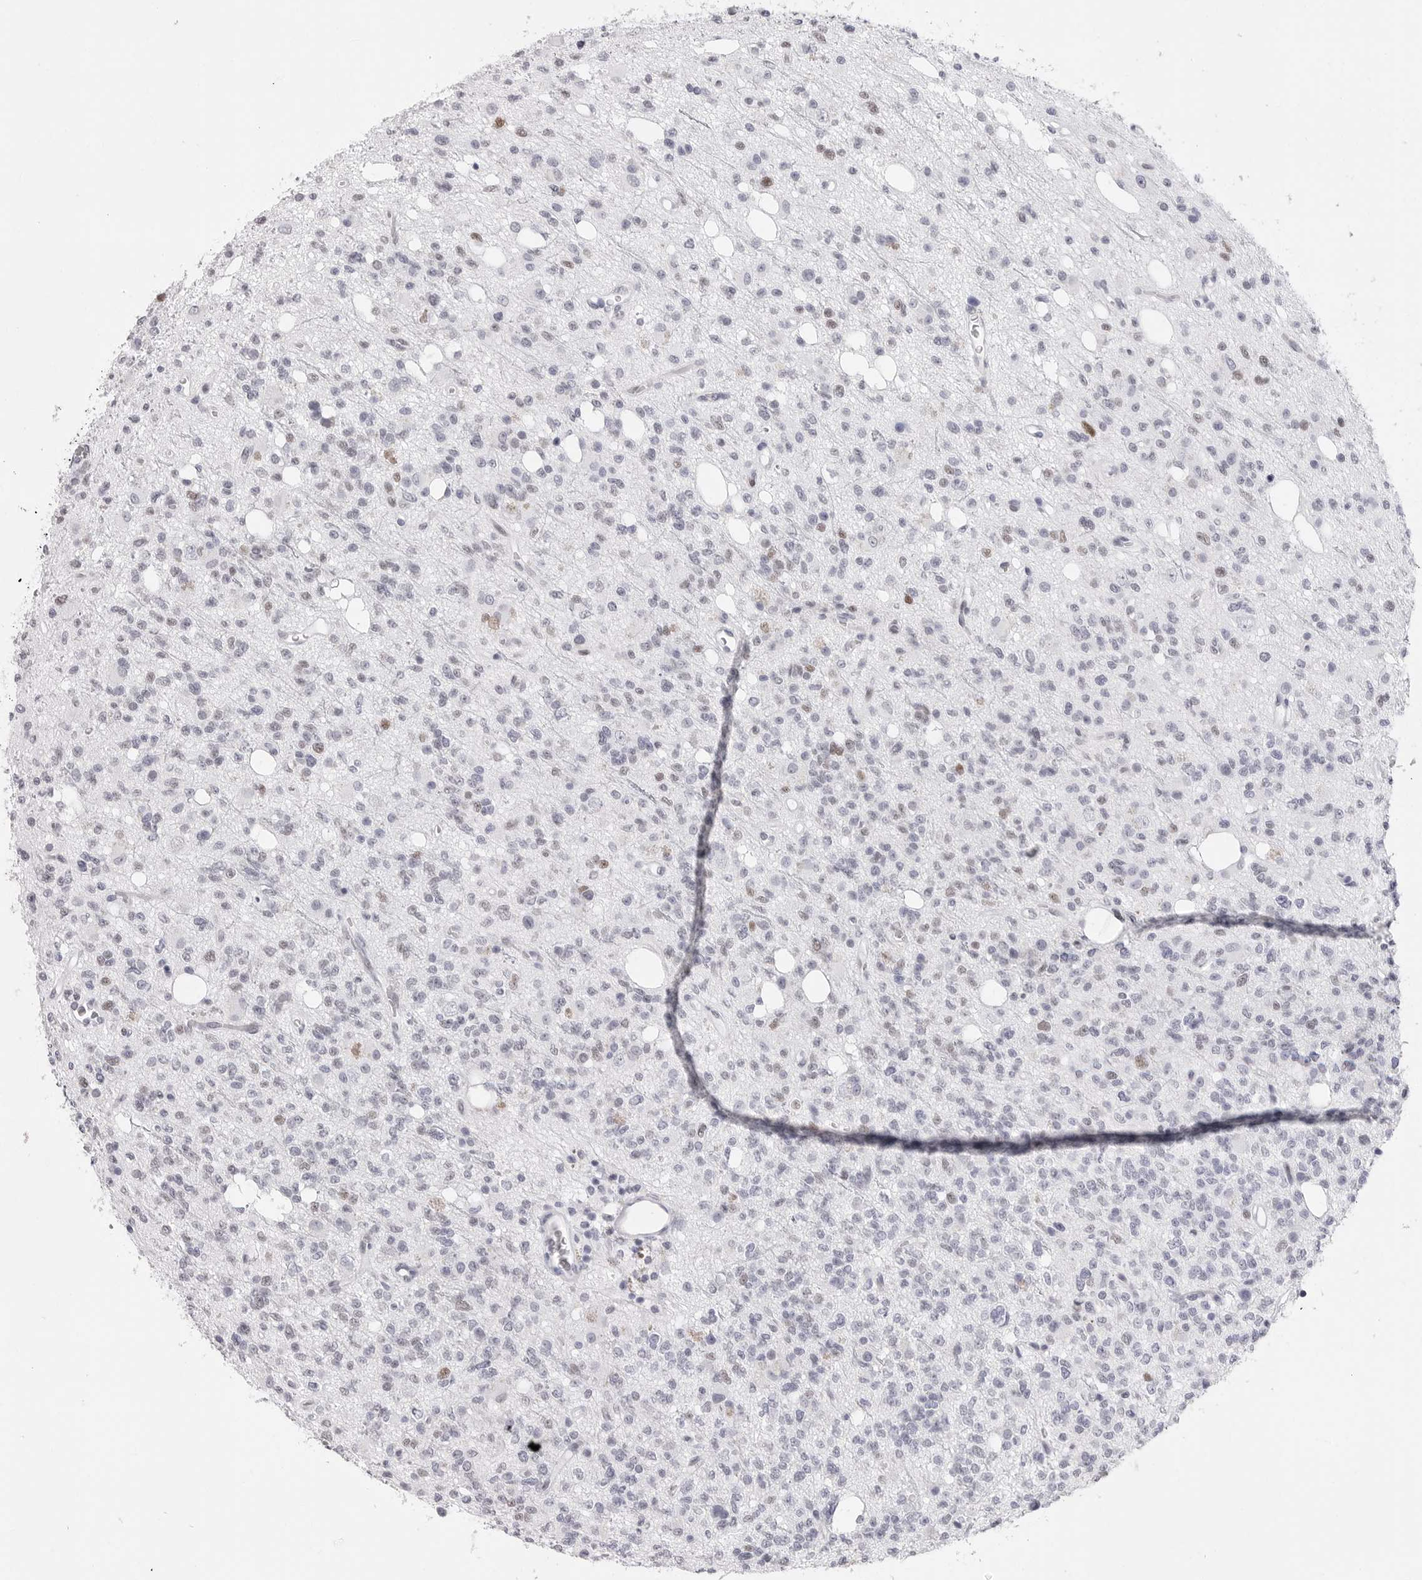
{"staining": {"intensity": "weak", "quantity": "<25%", "location": "nuclear"}, "tissue": "glioma", "cell_type": "Tumor cells", "image_type": "cancer", "snomed": [{"axis": "morphology", "description": "Glioma, malignant, High grade"}, {"axis": "topography", "description": "Brain"}], "caption": "Histopathology image shows no significant protein expression in tumor cells of malignant high-grade glioma. (Stains: DAB immunohistochemistry with hematoxylin counter stain, Microscopy: brightfield microscopy at high magnification).", "gene": "NASP", "patient": {"sex": "female", "age": 62}}